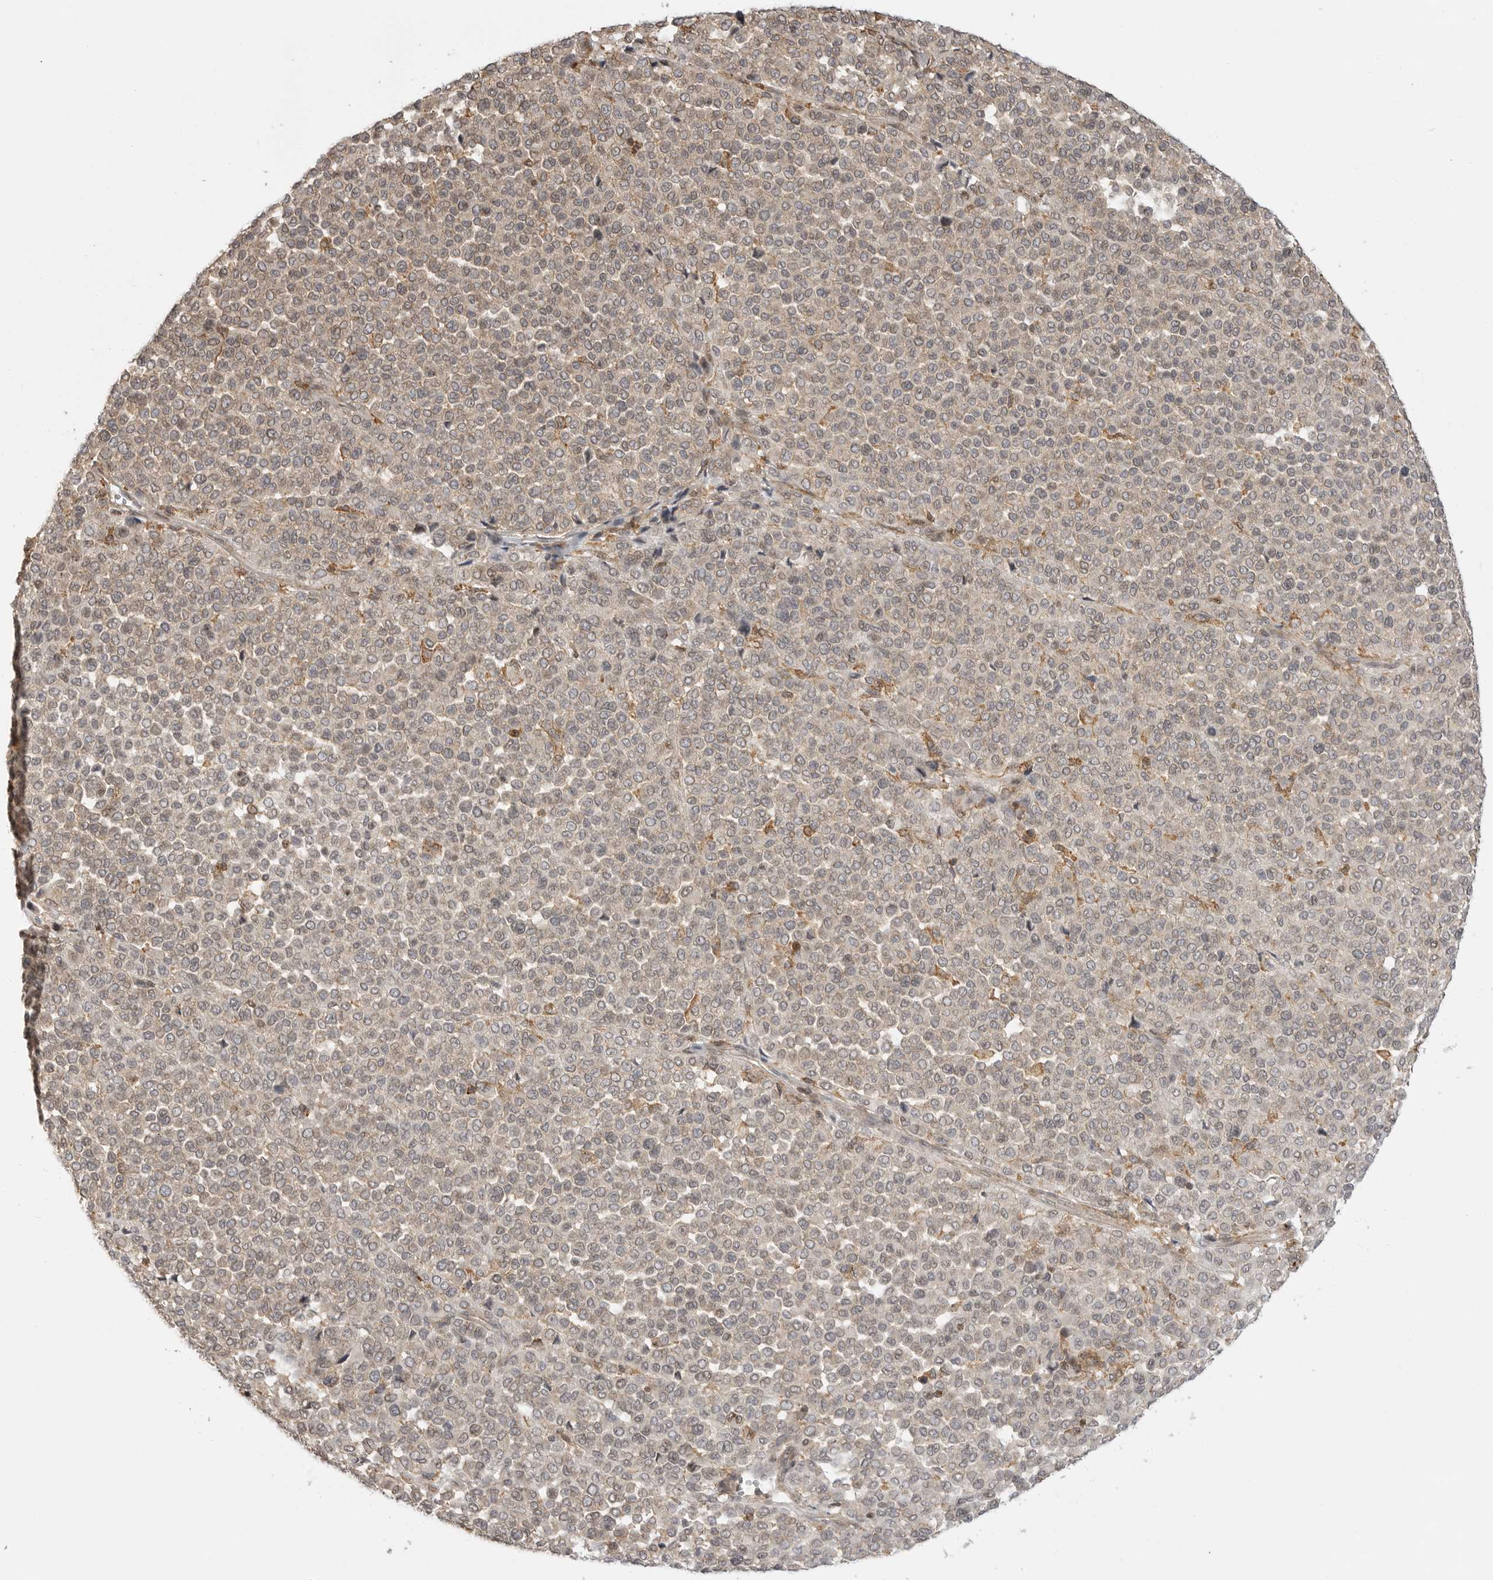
{"staining": {"intensity": "weak", "quantity": "25%-75%", "location": "cytoplasmic/membranous"}, "tissue": "melanoma", "cell_type": "Tumor cells", "image_type": "cancer", "snomed": [{"axis": "morphology", "description": "Malignant melanoma, Metastatic site"}, {"axis": "topography", "description": "Pancreas"}], "caption": "IHC micrograph of melanoma stained for a protein (brown), which shows low levels of weak cytoplasmic/membranous expression in approximately 25%-75% of tumor cells.", "gene": "GPC2", "patient": {"sex": "female", "age": 30}}